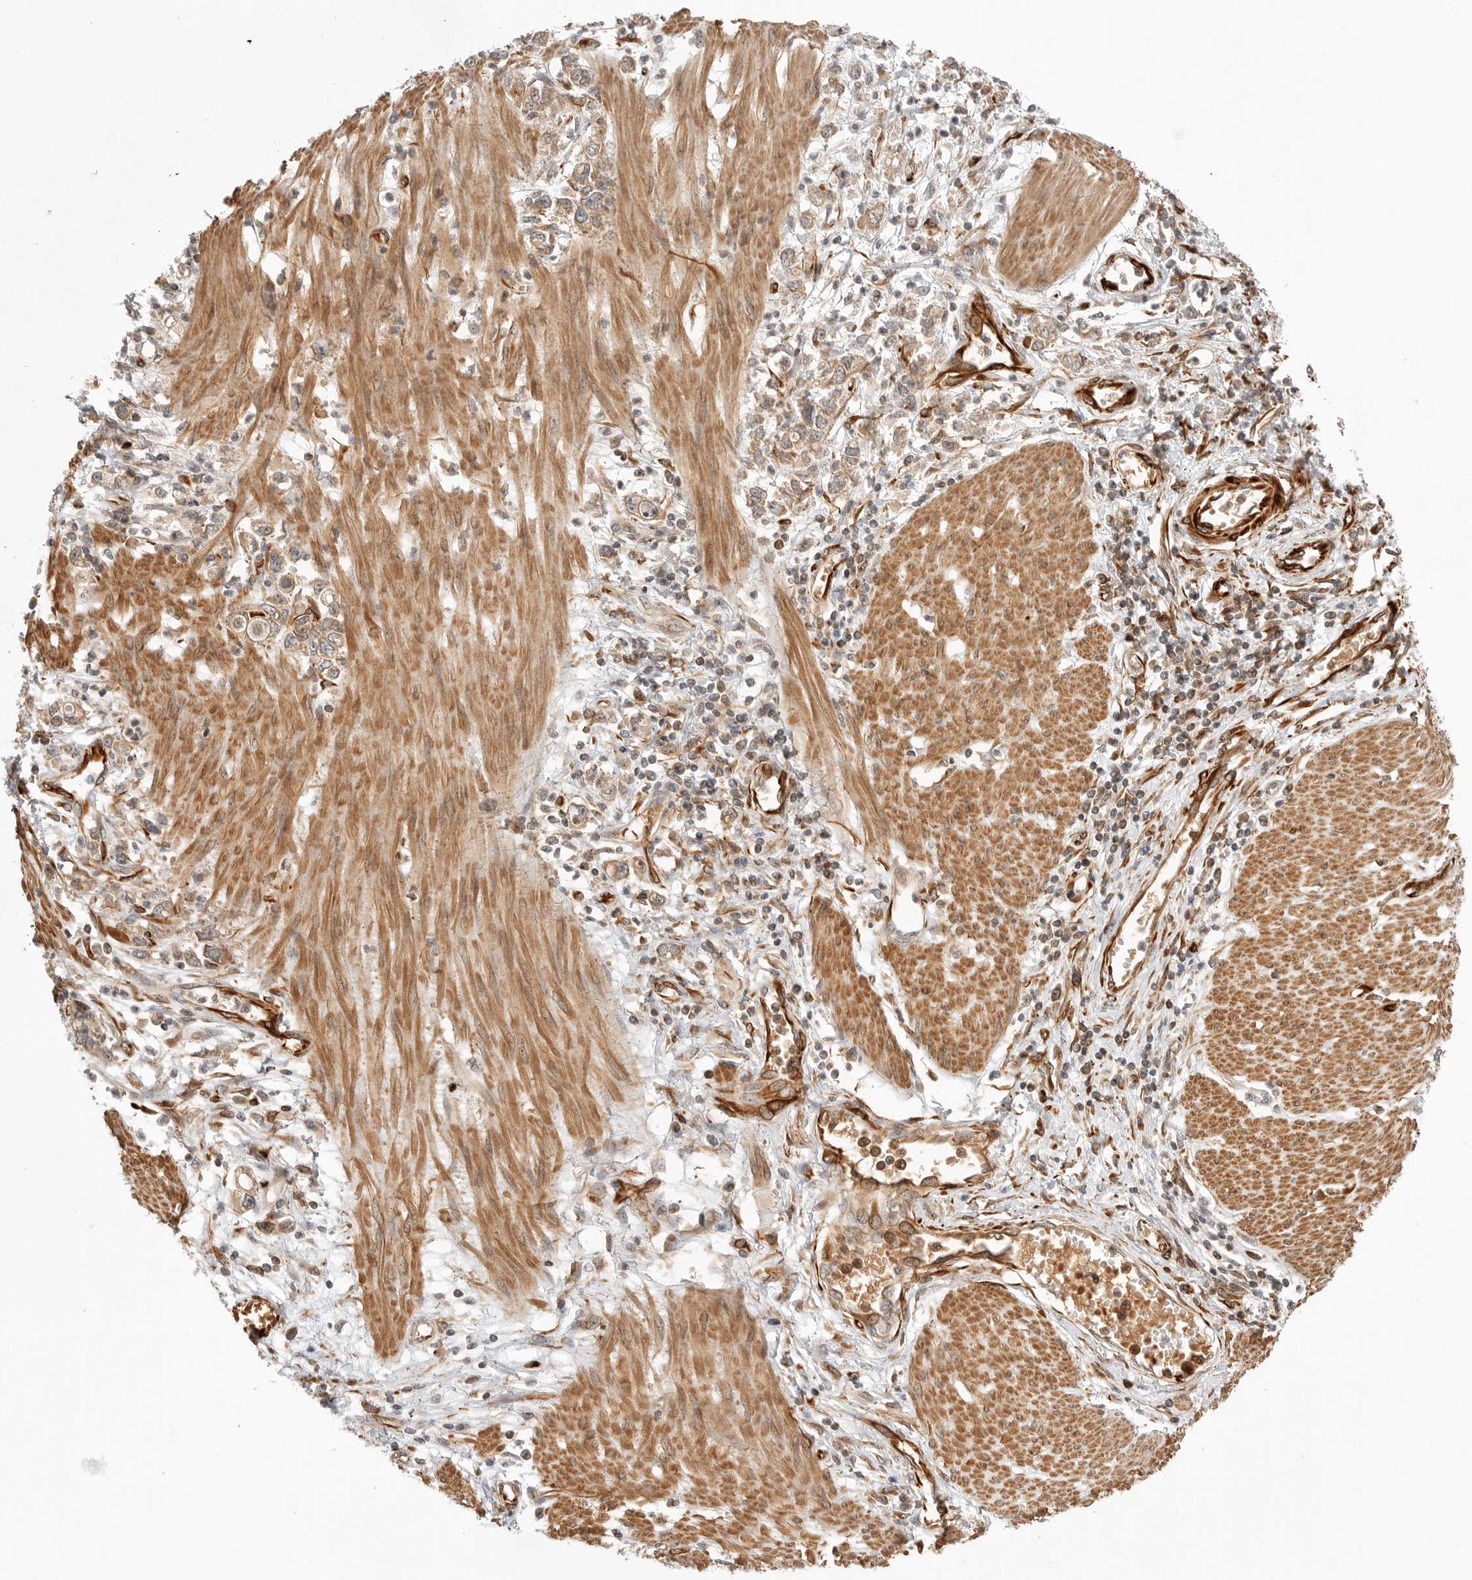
{"staining": {"intensity": "weak", "quantity": ">75%", "location": "cytoplasmic/membranous"}, "tissue": "stomach cancer", "cell_type": "Tumor cells", "image_type": "cancer", "snomed": [{"axis": "morphology", "description": "Adenocarcinoma, NOS"}, {"axis": "topography", "description": "Stomach"}], "caption": "About >75% of tumor cells in human stomach cancer show weak cytoplasmic/membranous protein expression as visualized by brown immunohistochemical staining.", "gene": "CCPG1", "patient": {"sex": "female", "age": 76}}